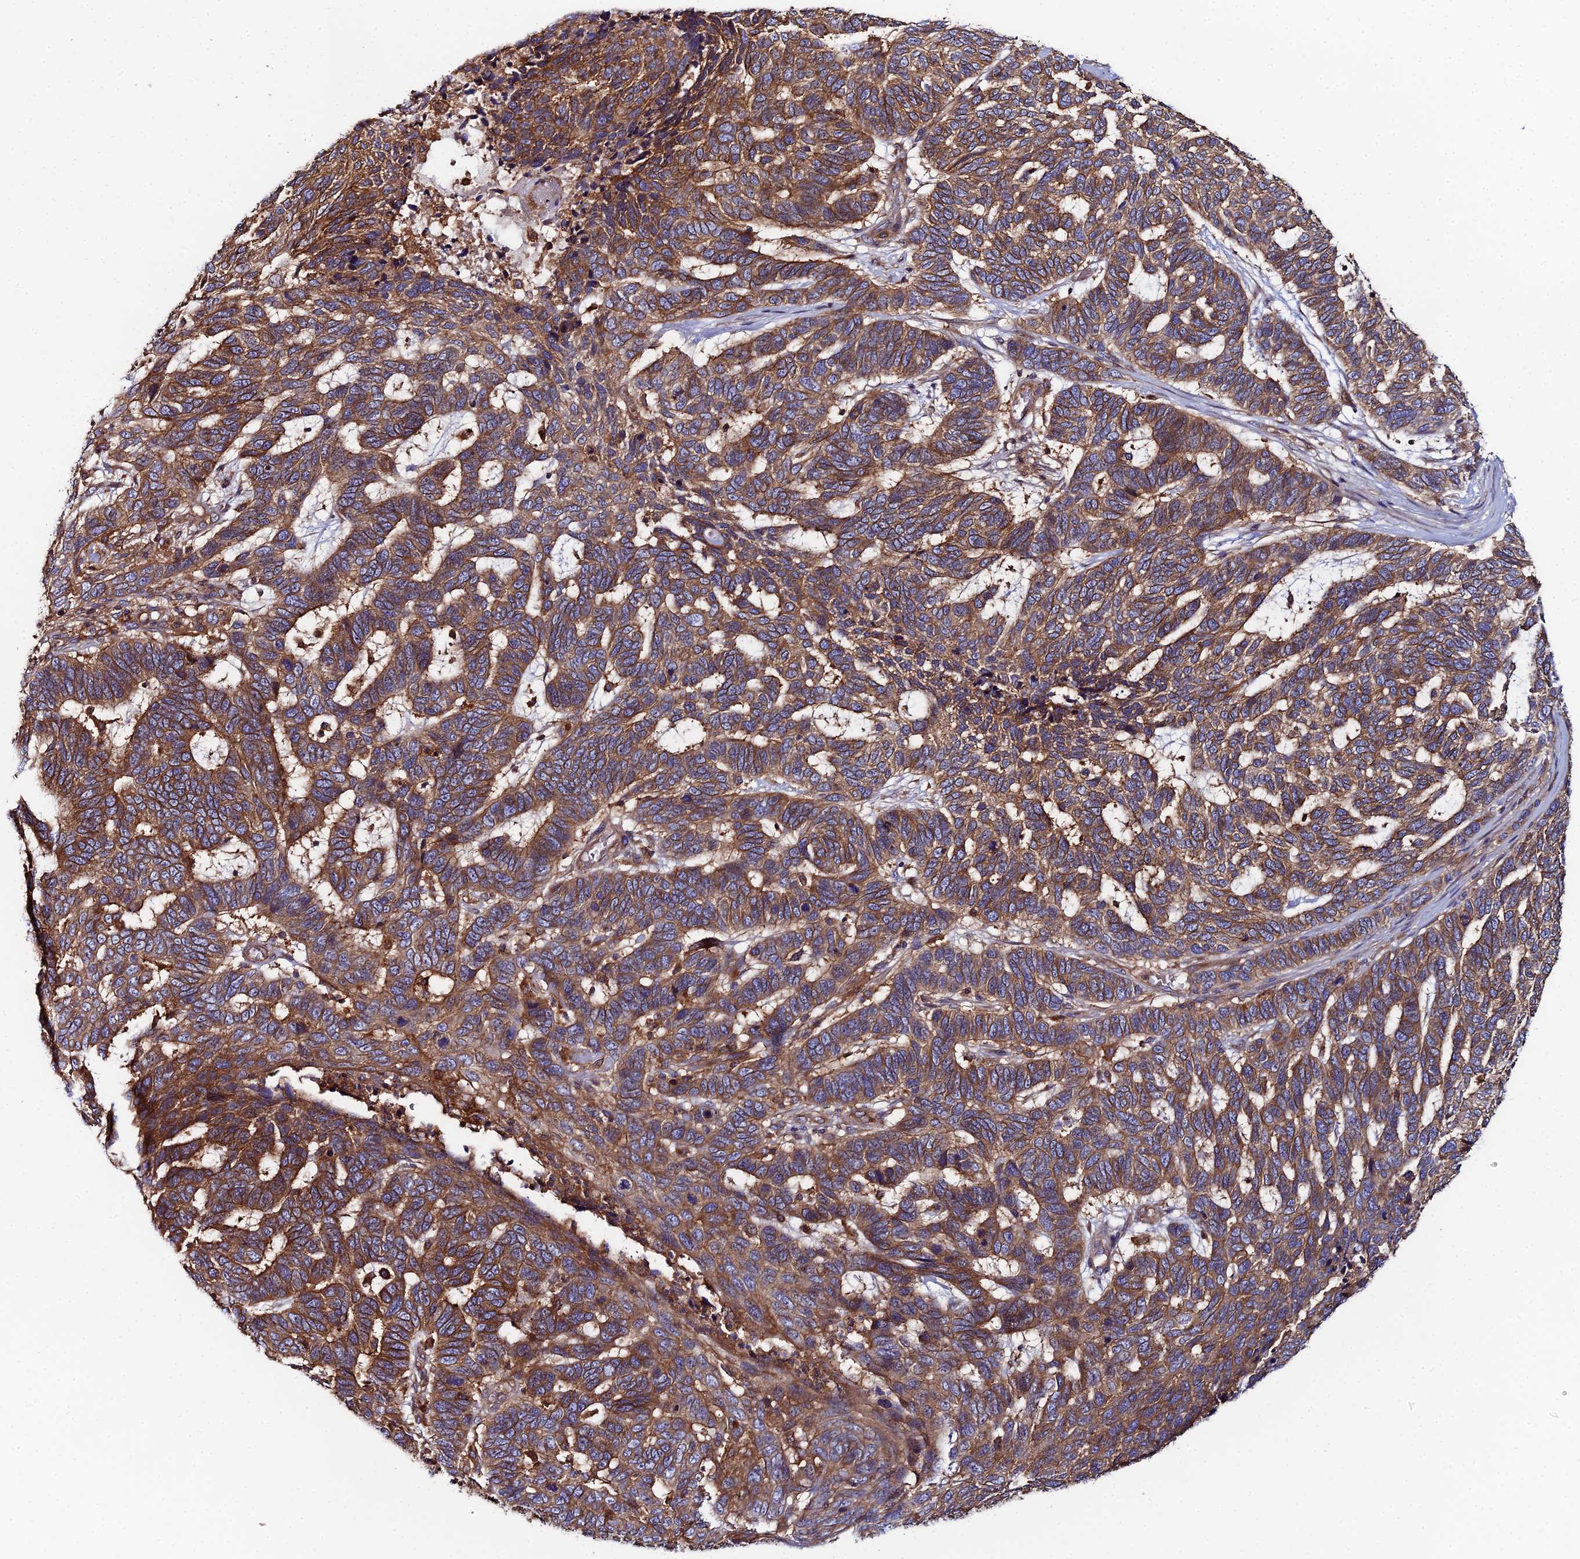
{"staining": {"intensity": "strong", "quantity": ">75%", "location": "cytoplasmic/membranous"}, "tissue": "skin cancer", "cell_type": "Tumor cells", "image_type": "cancer", "snomed": [{"axis": "morphology", "description": "Basal cell carcinoma"}, {"axis": "topography", "description": "Skin"}], "caption": "Protein positivity by IHC shows strong cytoplasmic/membranous positivity in approximately >75% of tumor cells in skin cancer (basal cell carcinoma). Nuclei are stained in blue.", "gene": "GNG5B", "patient": {"sex": "female", "age": 65}}